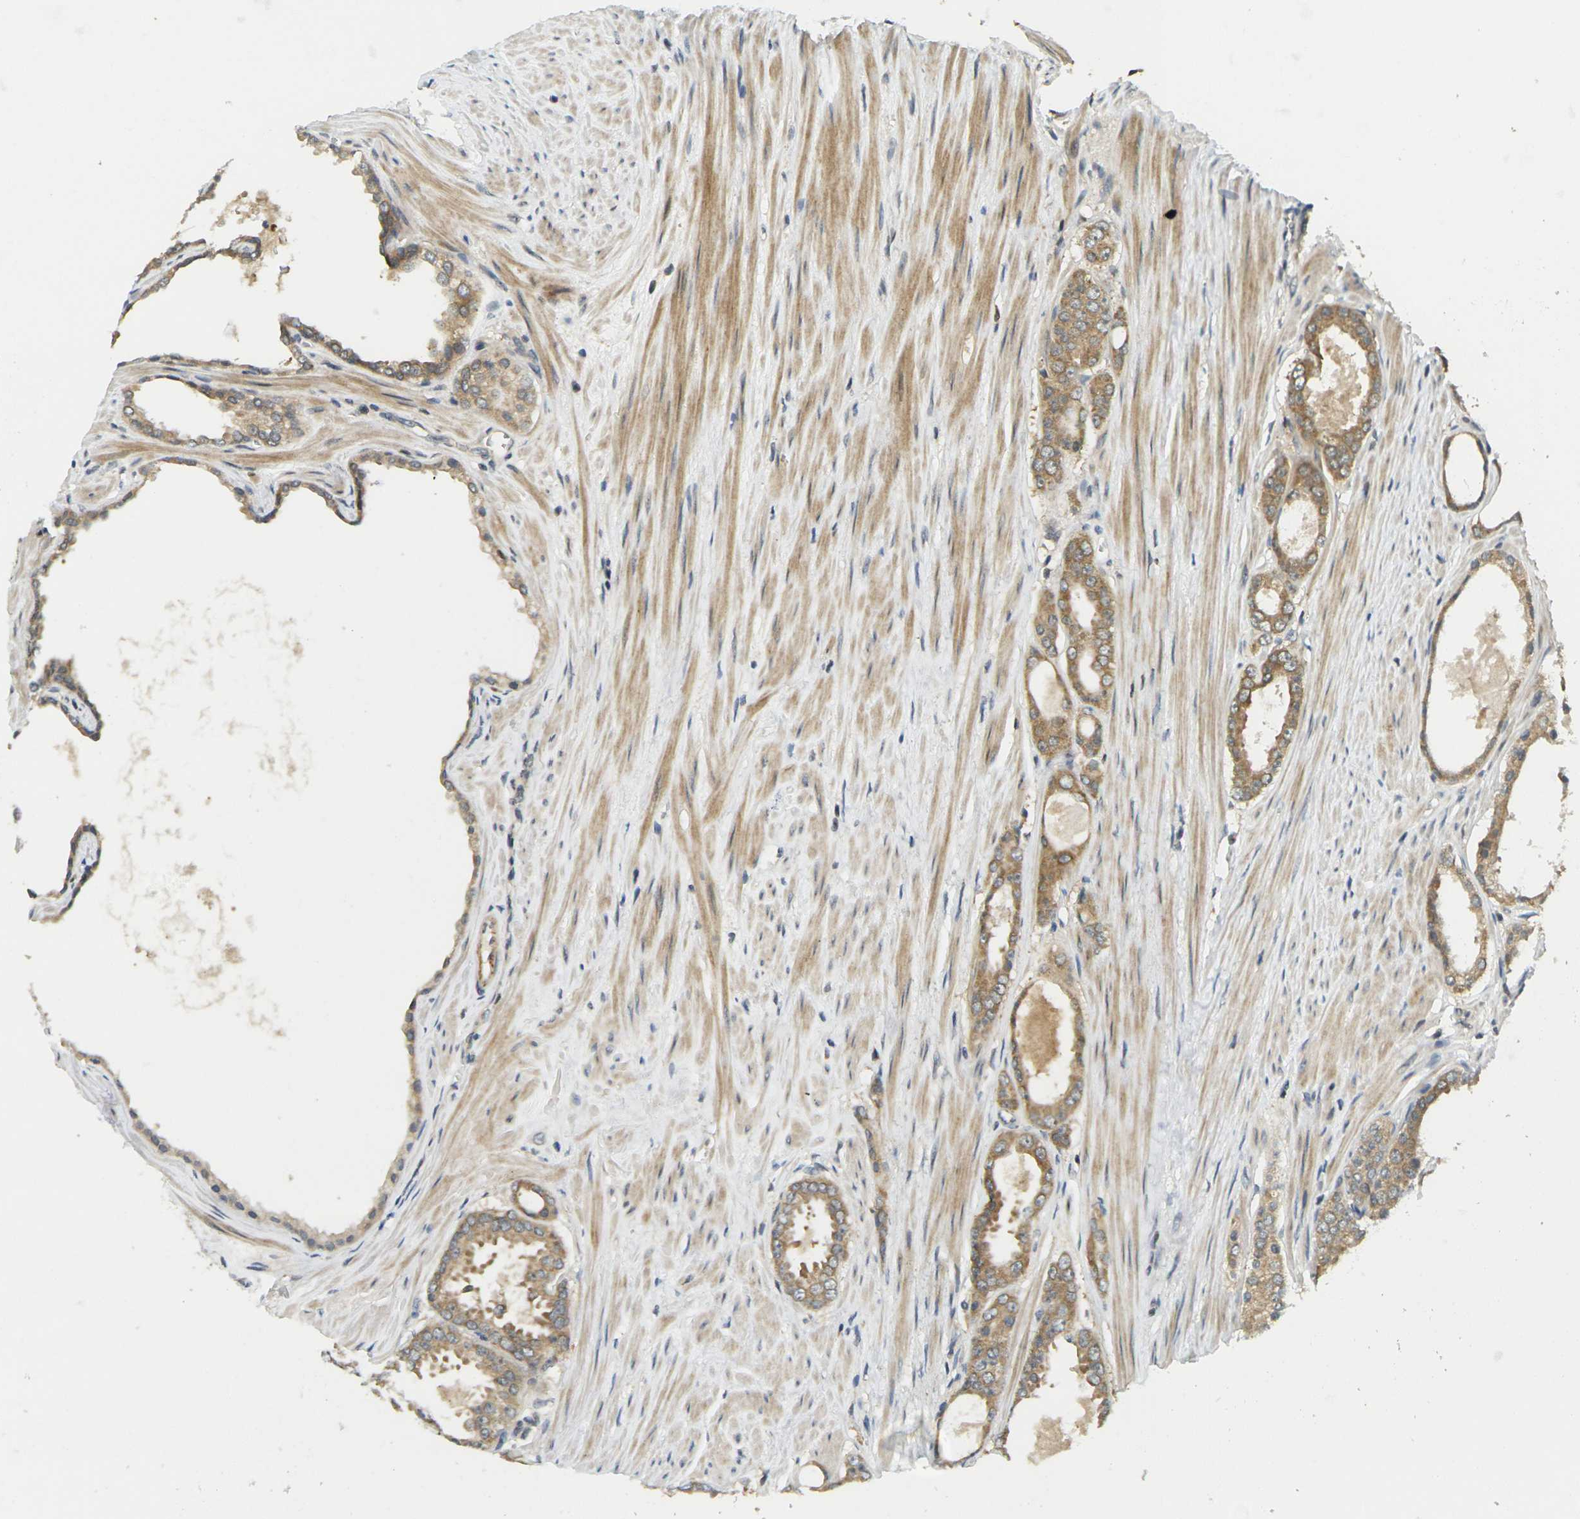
{"staining": {"intensity": "moderate", "quantity": ">75%", "location": "cytoplasmic/membranous"}, "tissue": "prostate cancer", "cell_type": "Tumor cells", "image_type": "cancer", "snomed": [{"axis": "morphology", "description": "Adenocarcinoma, Low grade"}, {"axis": "topography", "description": "Prostate"}], "caption": "Immunohistochemistry histopathology image of neoplastic tissue: human prostate cancer stained using immunohistochemistry (IHC) reveals medium levels of moderate protein expression localized specifically in the cytoplasmic/membranous of tumor cells, appearing as a cytoplasmic/membranous brown color.", "gene": "KLHL8", "patient": {"sex": "male", "age": 57}}